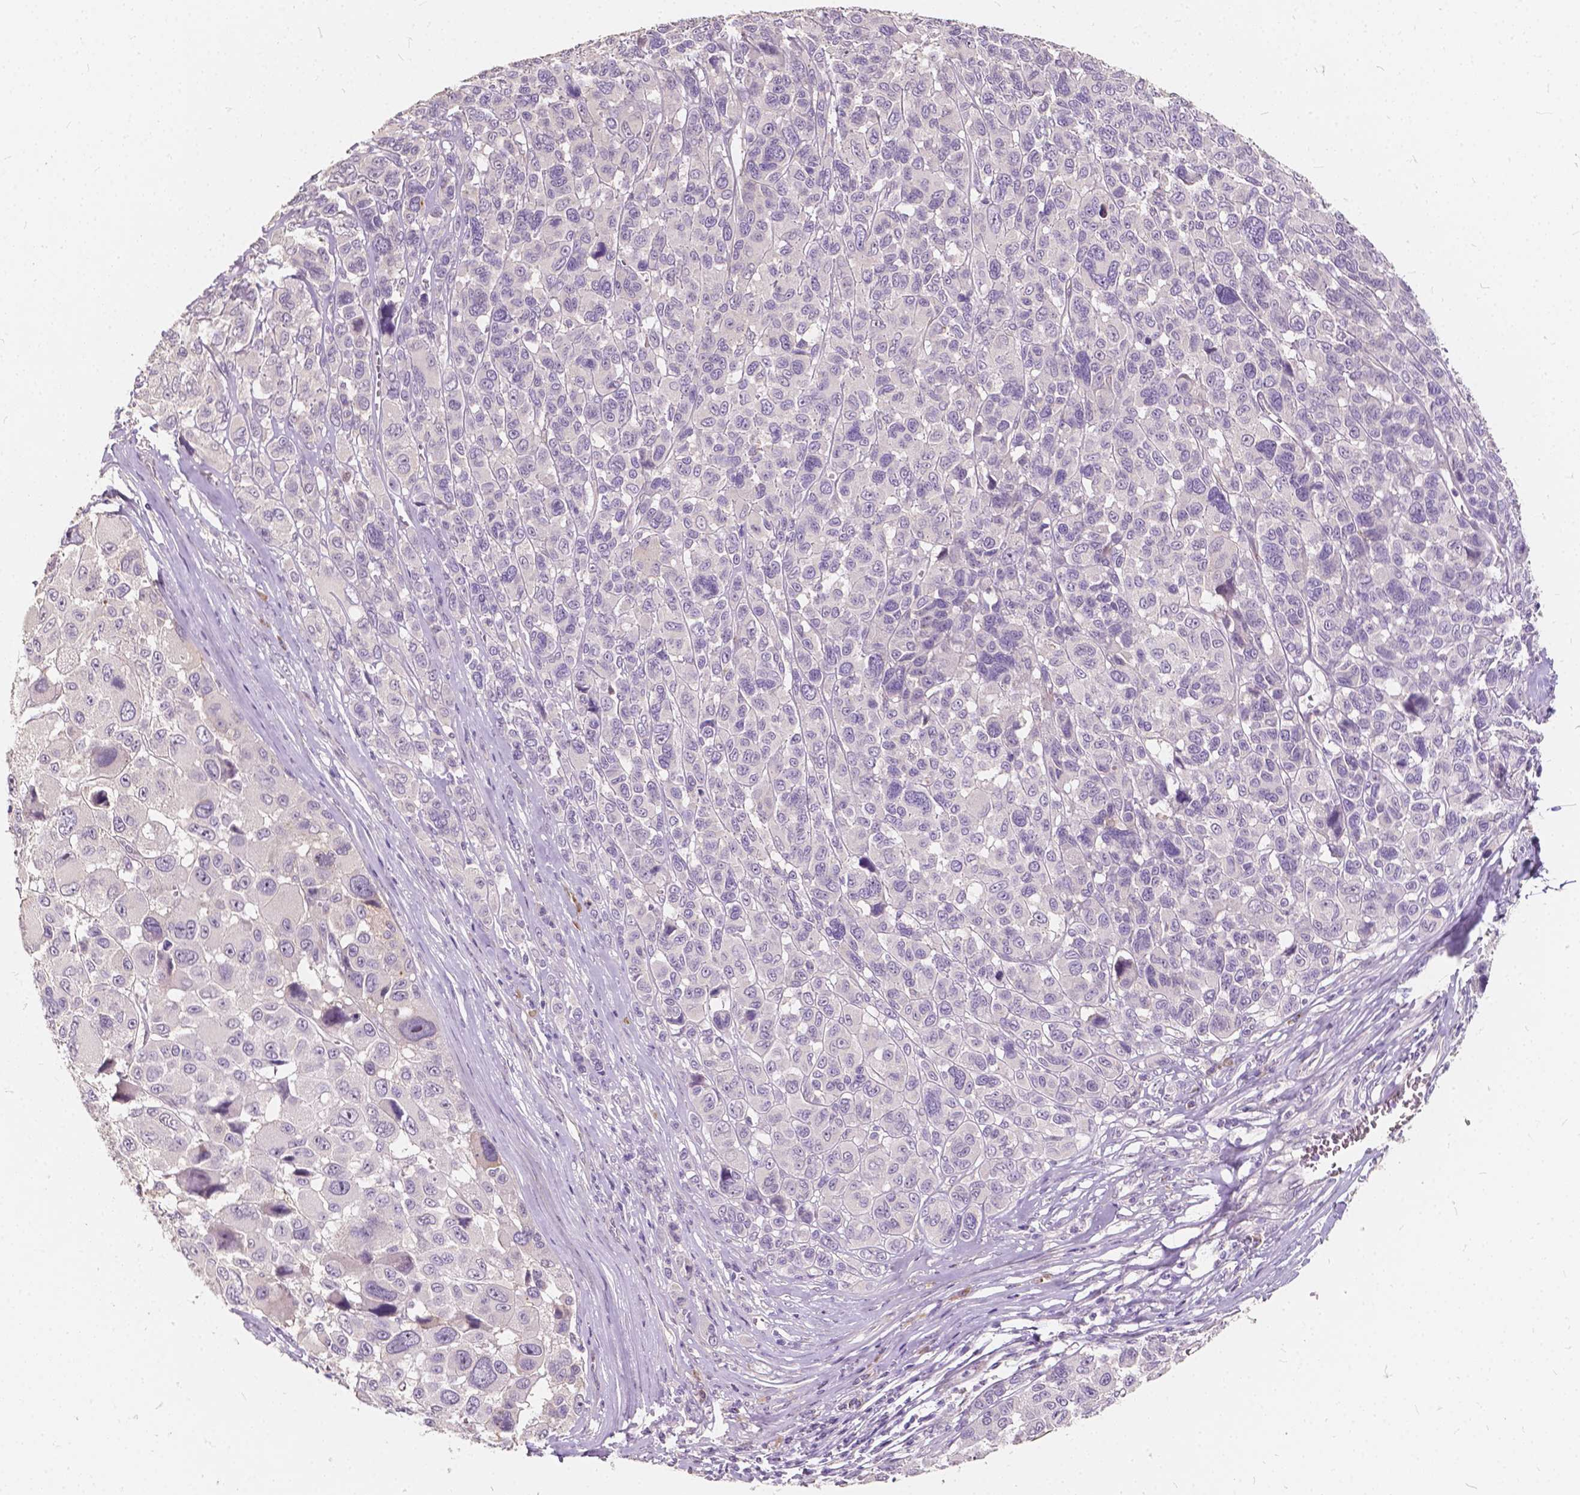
{"staining": {"intensity": "negative", "quantity": "none", "location": "none"}, "tissue": "melanoma", "cell_type": "Tumor cells", "image_type": "cancer", "snomed": [{"axis": "morphology", "description": "Malignant melanoma, NOS"}, {"axis": "topography", "description": "Skin"}], "caption": "There is no significant positivity in tumor cells of melanoma.", "gene": "SLC7A8", "patient": {"sex": "female", "age": 66}}